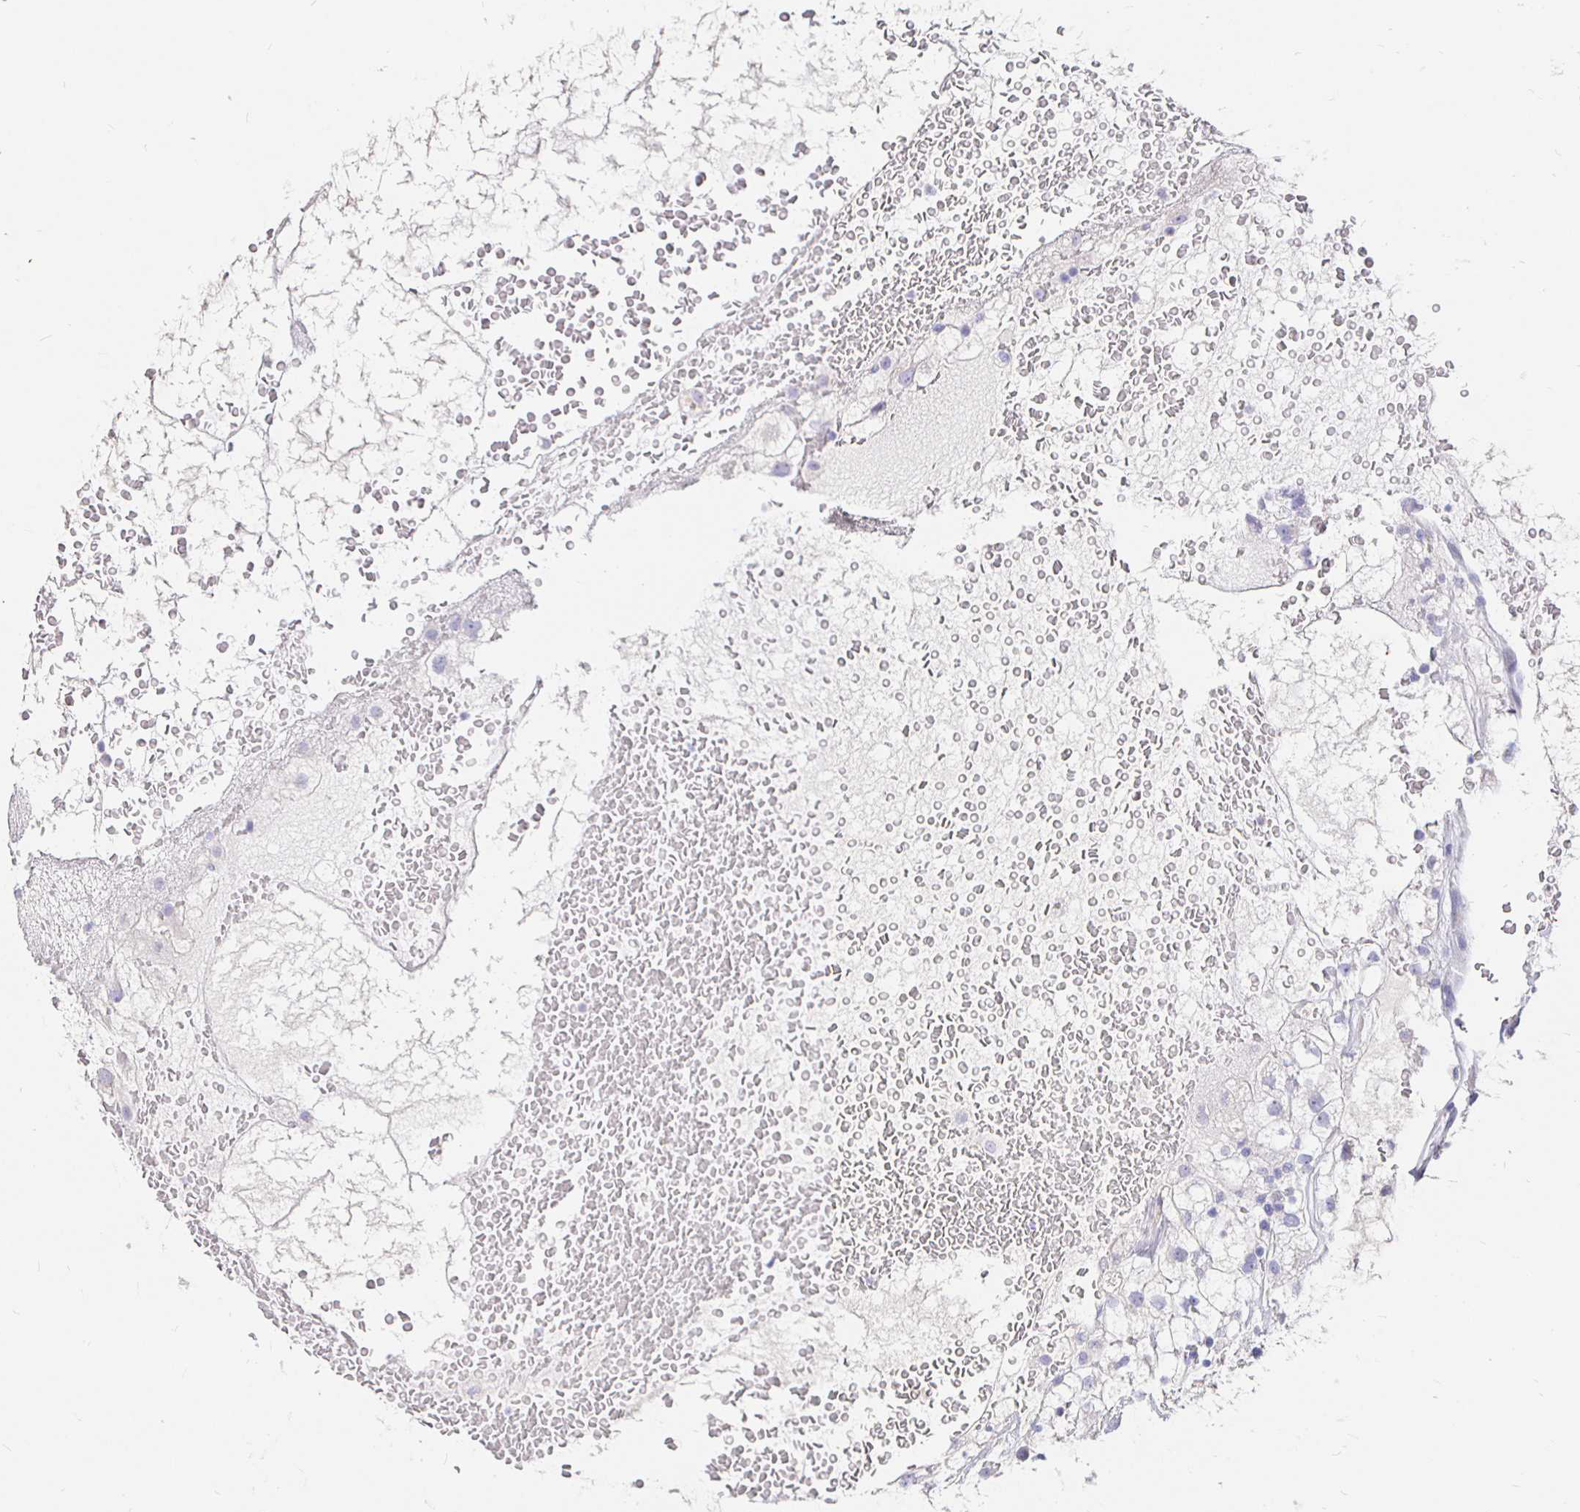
{"staining": {"intensity": "negative", "quantity": "none", "location": "none"}, "tissue": "renal cancer", "cell_type": "Tumor cells", "image_type": "cancer", "snomed": [{"axis": "morphology", "description": "Adenocarcinoma, NOS"}, {"axis": "topography", "description": "Kidney"}], "caption": "Immunohistochemistry (IHC) of human adenocarcinoma (renal) reveals no staining in tumor cells.", "gene": "NECAB1", "patient": {"sex": "male", "age": 59}}